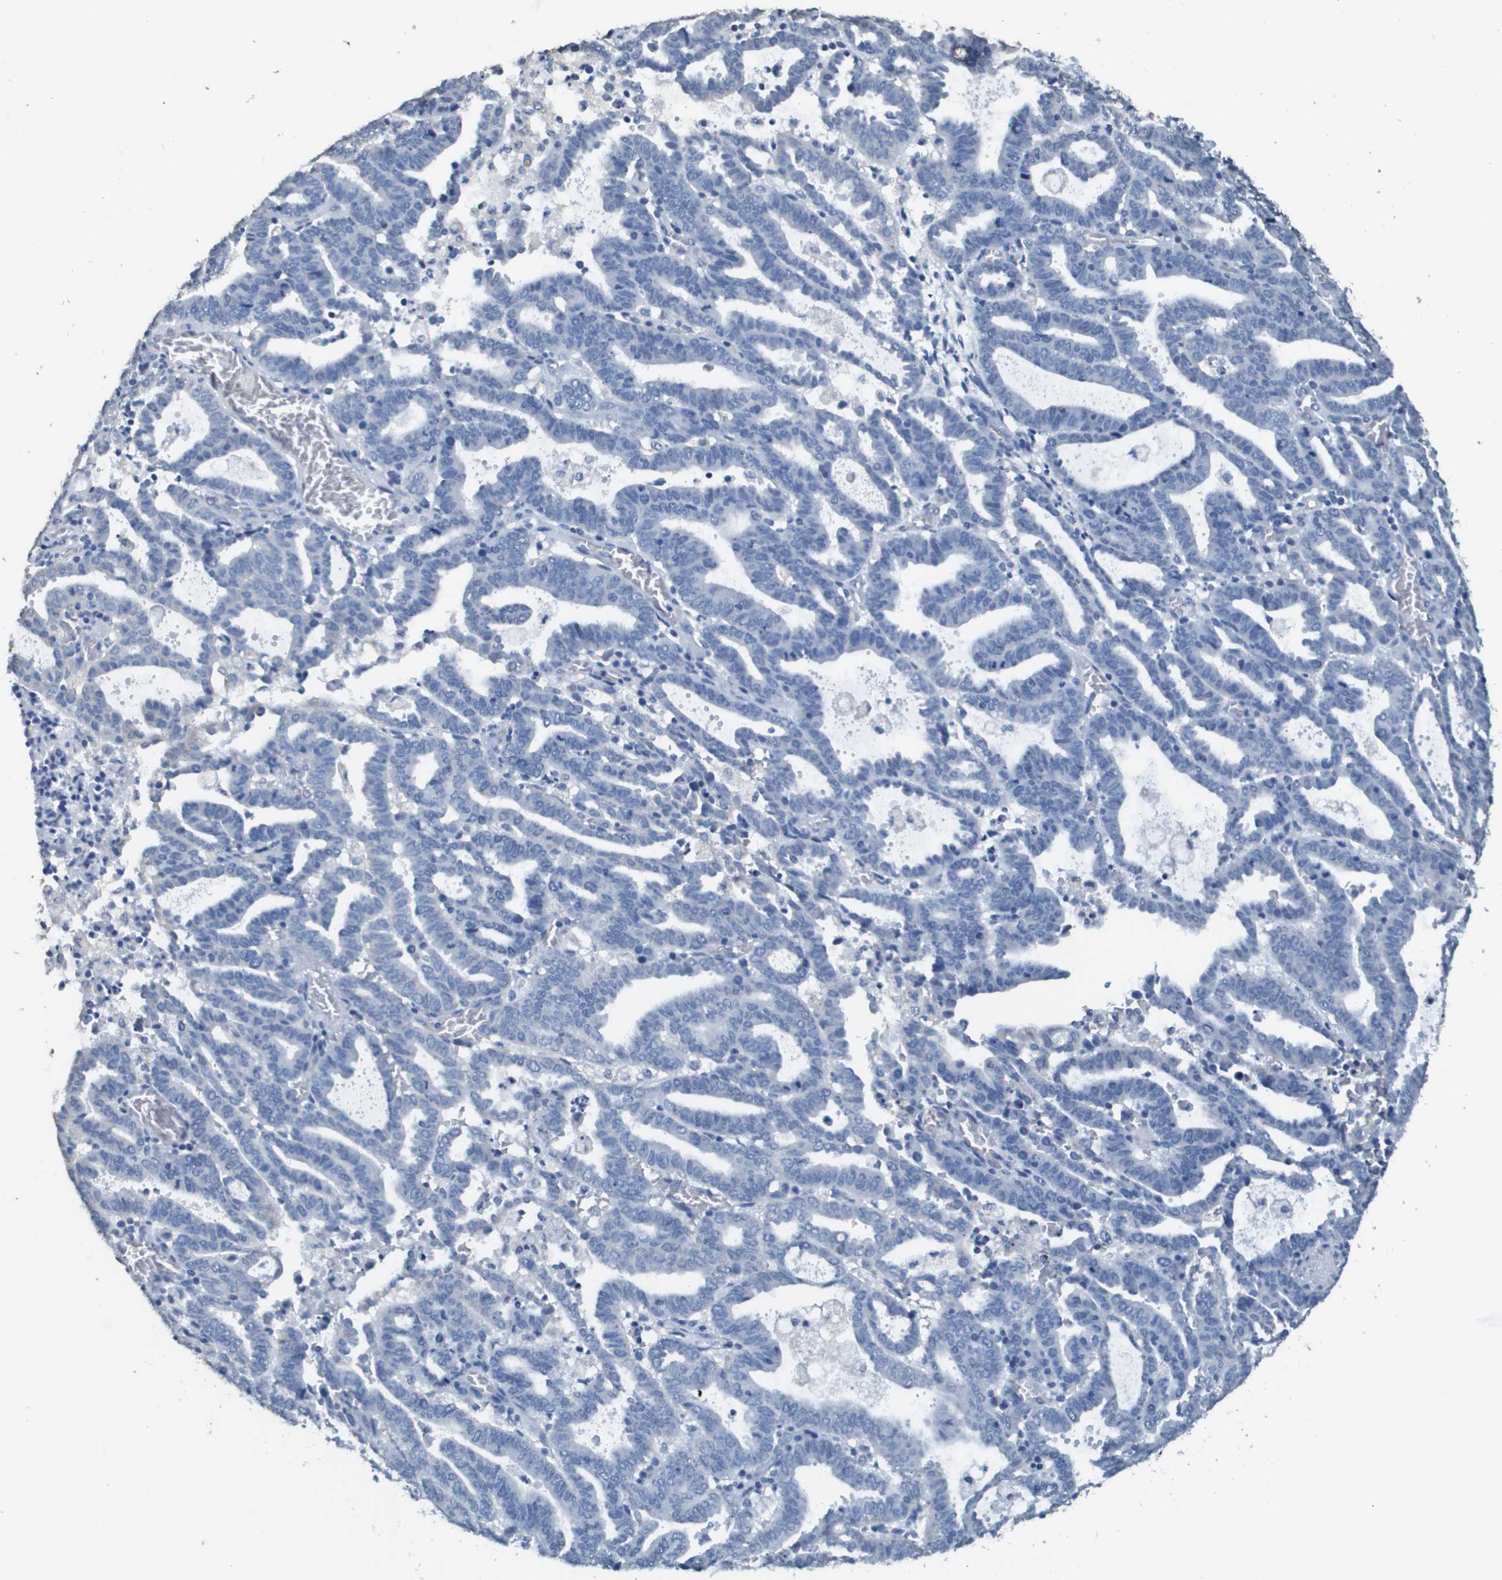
{"staining": {"intensity": "negative", "quantity": "none", "location": "none"}, "tissue": "endometrial cancer", "cell_type": "Tumor cells", "image_type": "cancer", "snomed": [{"axis": "morphology", "description": "Adenocarcinoma, NOS"}, {"axis": "topography", "description": "Uterus"}], "caption": "High power microscopy image of an immunohistochemistry (IHC) image of endometrial cancer, revealing no significant expression in tumor cells.", "gene": "MT3", "patient": {"sex": "female", "age": 83}}